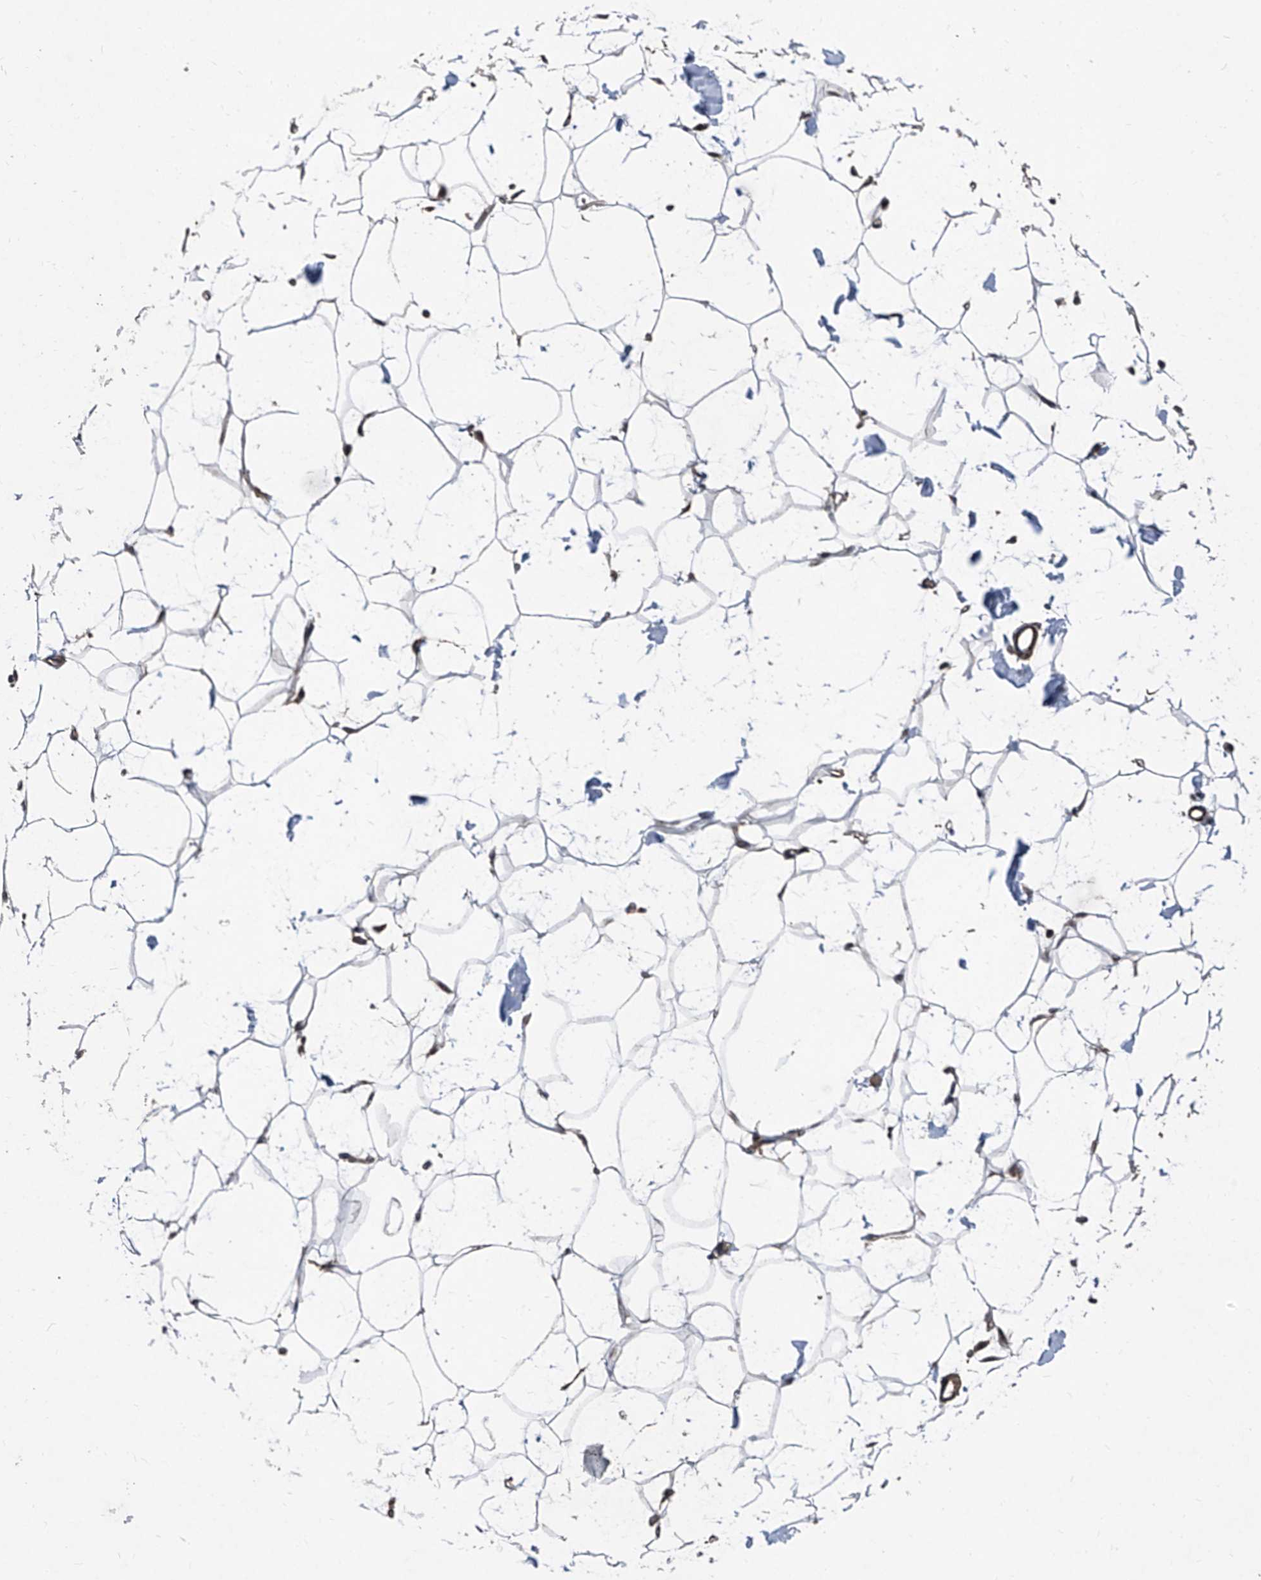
{"staining": {"intensity": "negative", "quantity": "none", "location": "none"}, "tissue": "adipose tissue", "cell_type": "Adipocytes", "image_type": "normal", "snomed": [{"axis": "morphology", "description": "Normal tissue, NOS"}, {"axis": "topography", "description": "Breast"}], "caption": "DAB immunohistochemical staining of unremarkable human adipose tissue demonstrates no significant staining in adipocytes.", "gene": "COA7", "patient": {"sex": "female", "age": 23}}